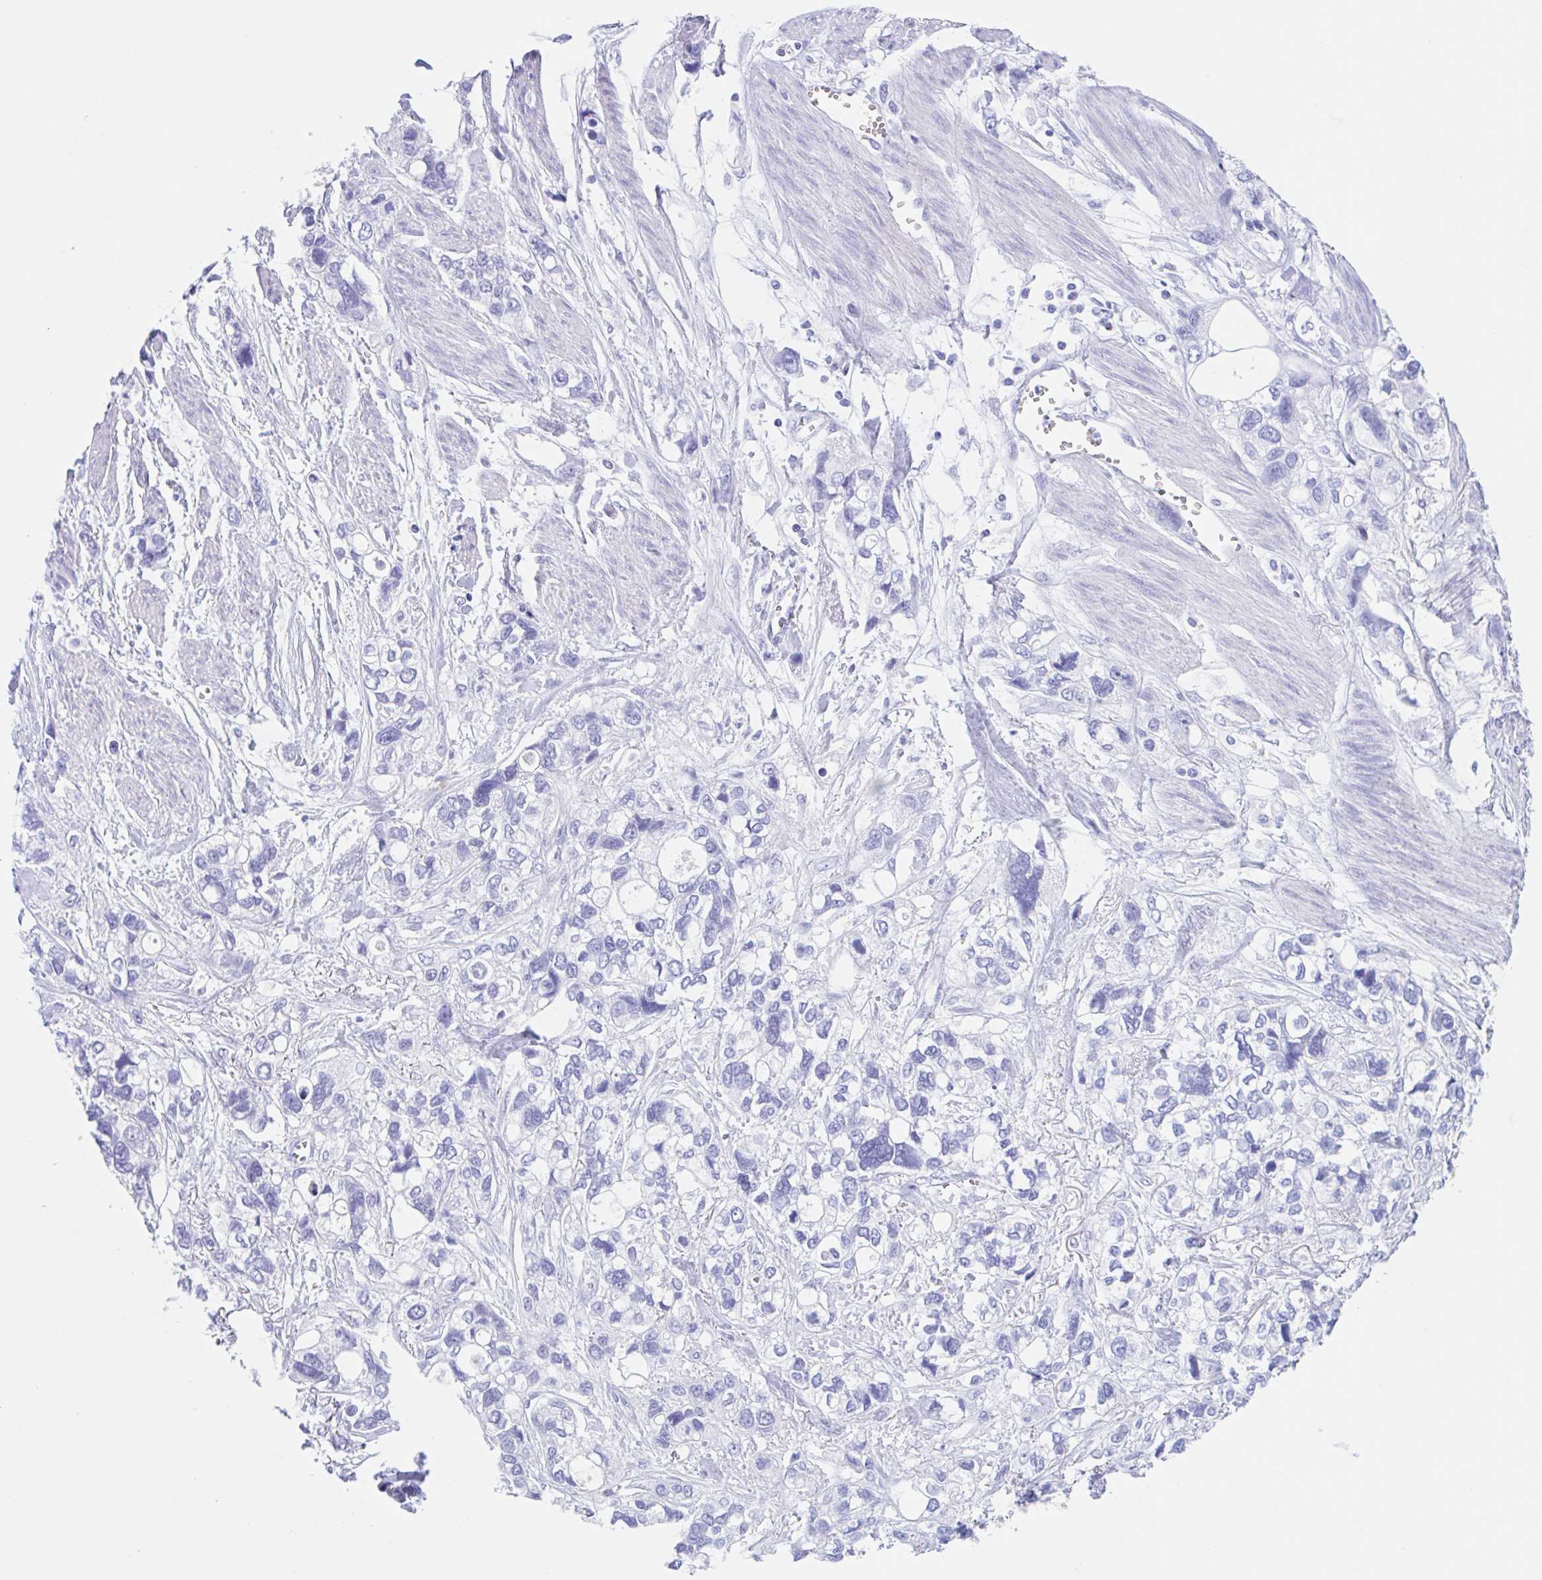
{"staining": {"intensity": "negative", "quantity": "none", "location": "none"}, "tissue": "stomach cancer", "cell_type": "Tumor cells", "image_type": "cancer", "snomed": [{"axis": "morphology", "description": "Adenocarcinoma, NOS"}, {"axis": "topography", "description": "Stomach, upper"}], "caption": "Tumor cells show no significant protein staining in stomach adenocarcinoma.", "gene": "ANKRD9", "patient": {"sex": "female", "age": 81}}